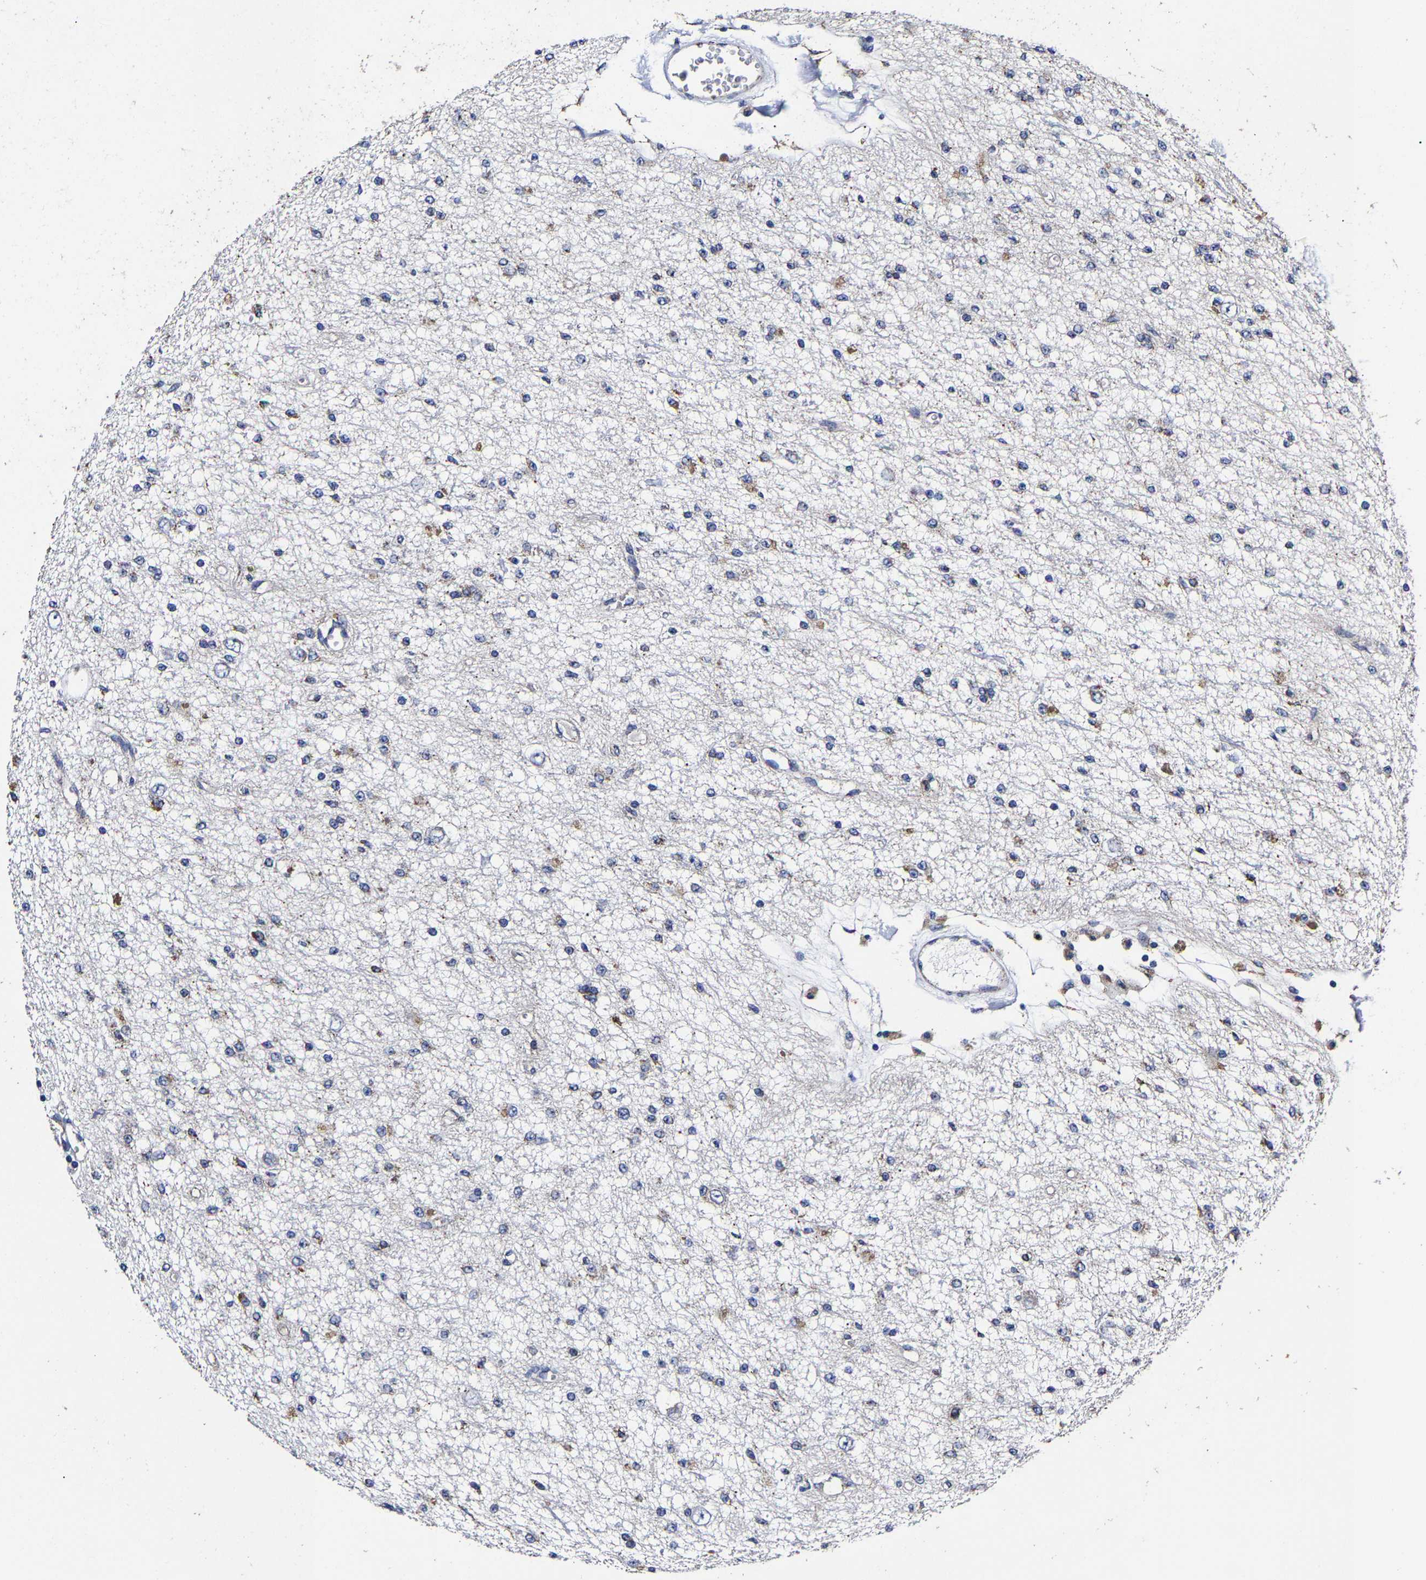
{"staining": {"intensity": "weak", "quantity": "<25%", "location": "cytoplasmic/membranous"}, "tissue": "glioma", "cell_type": "Tumor cells", "image_type": "cancer", "snomed": [{"axis": "morphology", "description": "Glioma, malignant, Low grade"}, {"axis": "topography", "description": "Brain"}], "caption": "Immunohistochemistry (IHC) of human glioma demonstrates no positivity in tumor cells.", "gene": "AASS", "patient": {"sex": "male", "age": 38}}